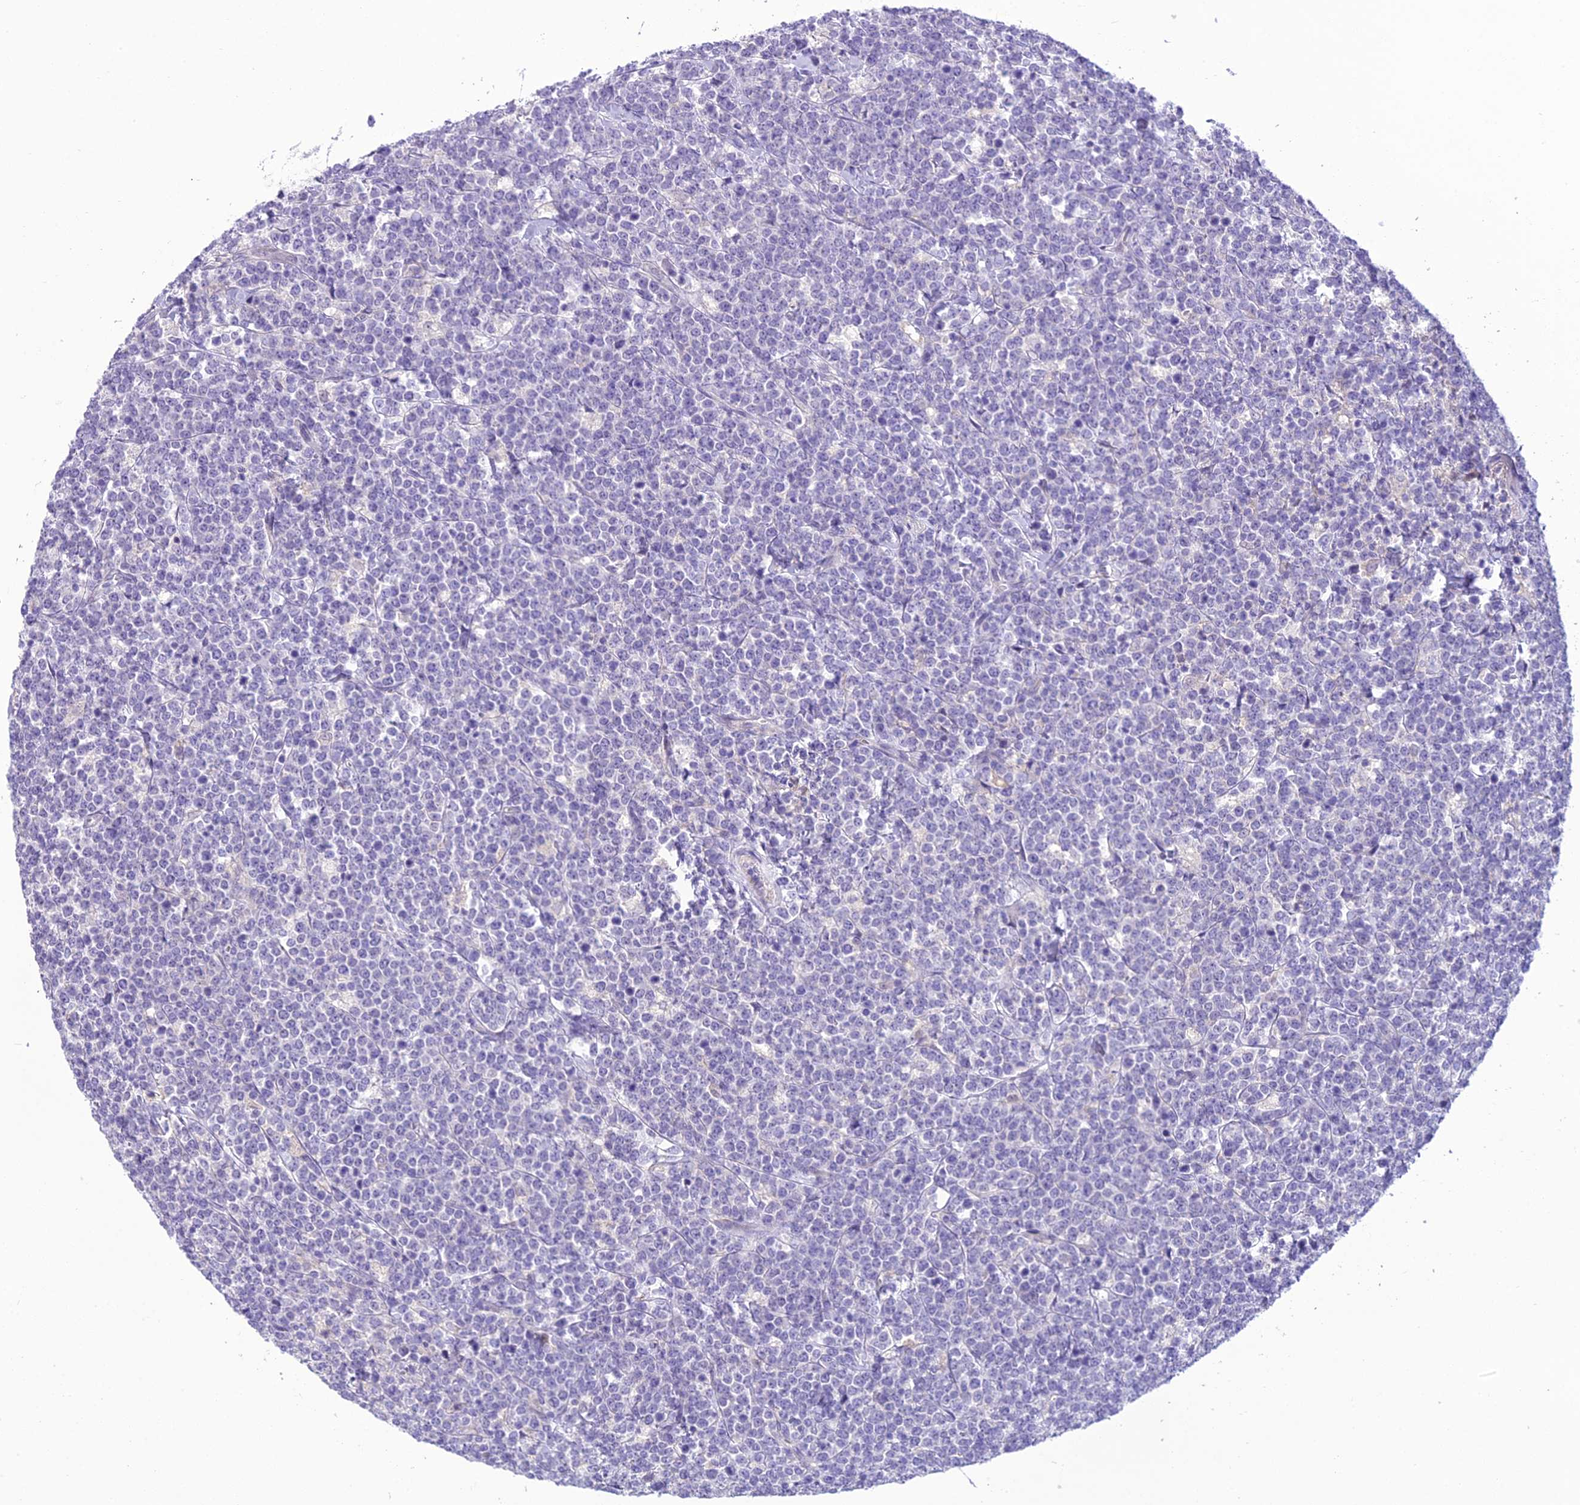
{"staining": {"intensity": "negative", "quantity": "none", "location": "none"}, "tissue": "lymphoma", "cell_type": "Tumor cells", "image_type": "cancer", "snomed": [{"axis": "morphology", "description": "Malignant lymphoma, non-Hodgkin's type, High grade"}, {"axis": "topography", "description": "Small intestine"}], "caption": "Lymphoma stained for a protein using immunohistochemistry (IHC) demonstrates no staining tumor cells.", "gene": "SCRT1", "patient": {"sex": "male", "age": 8}}